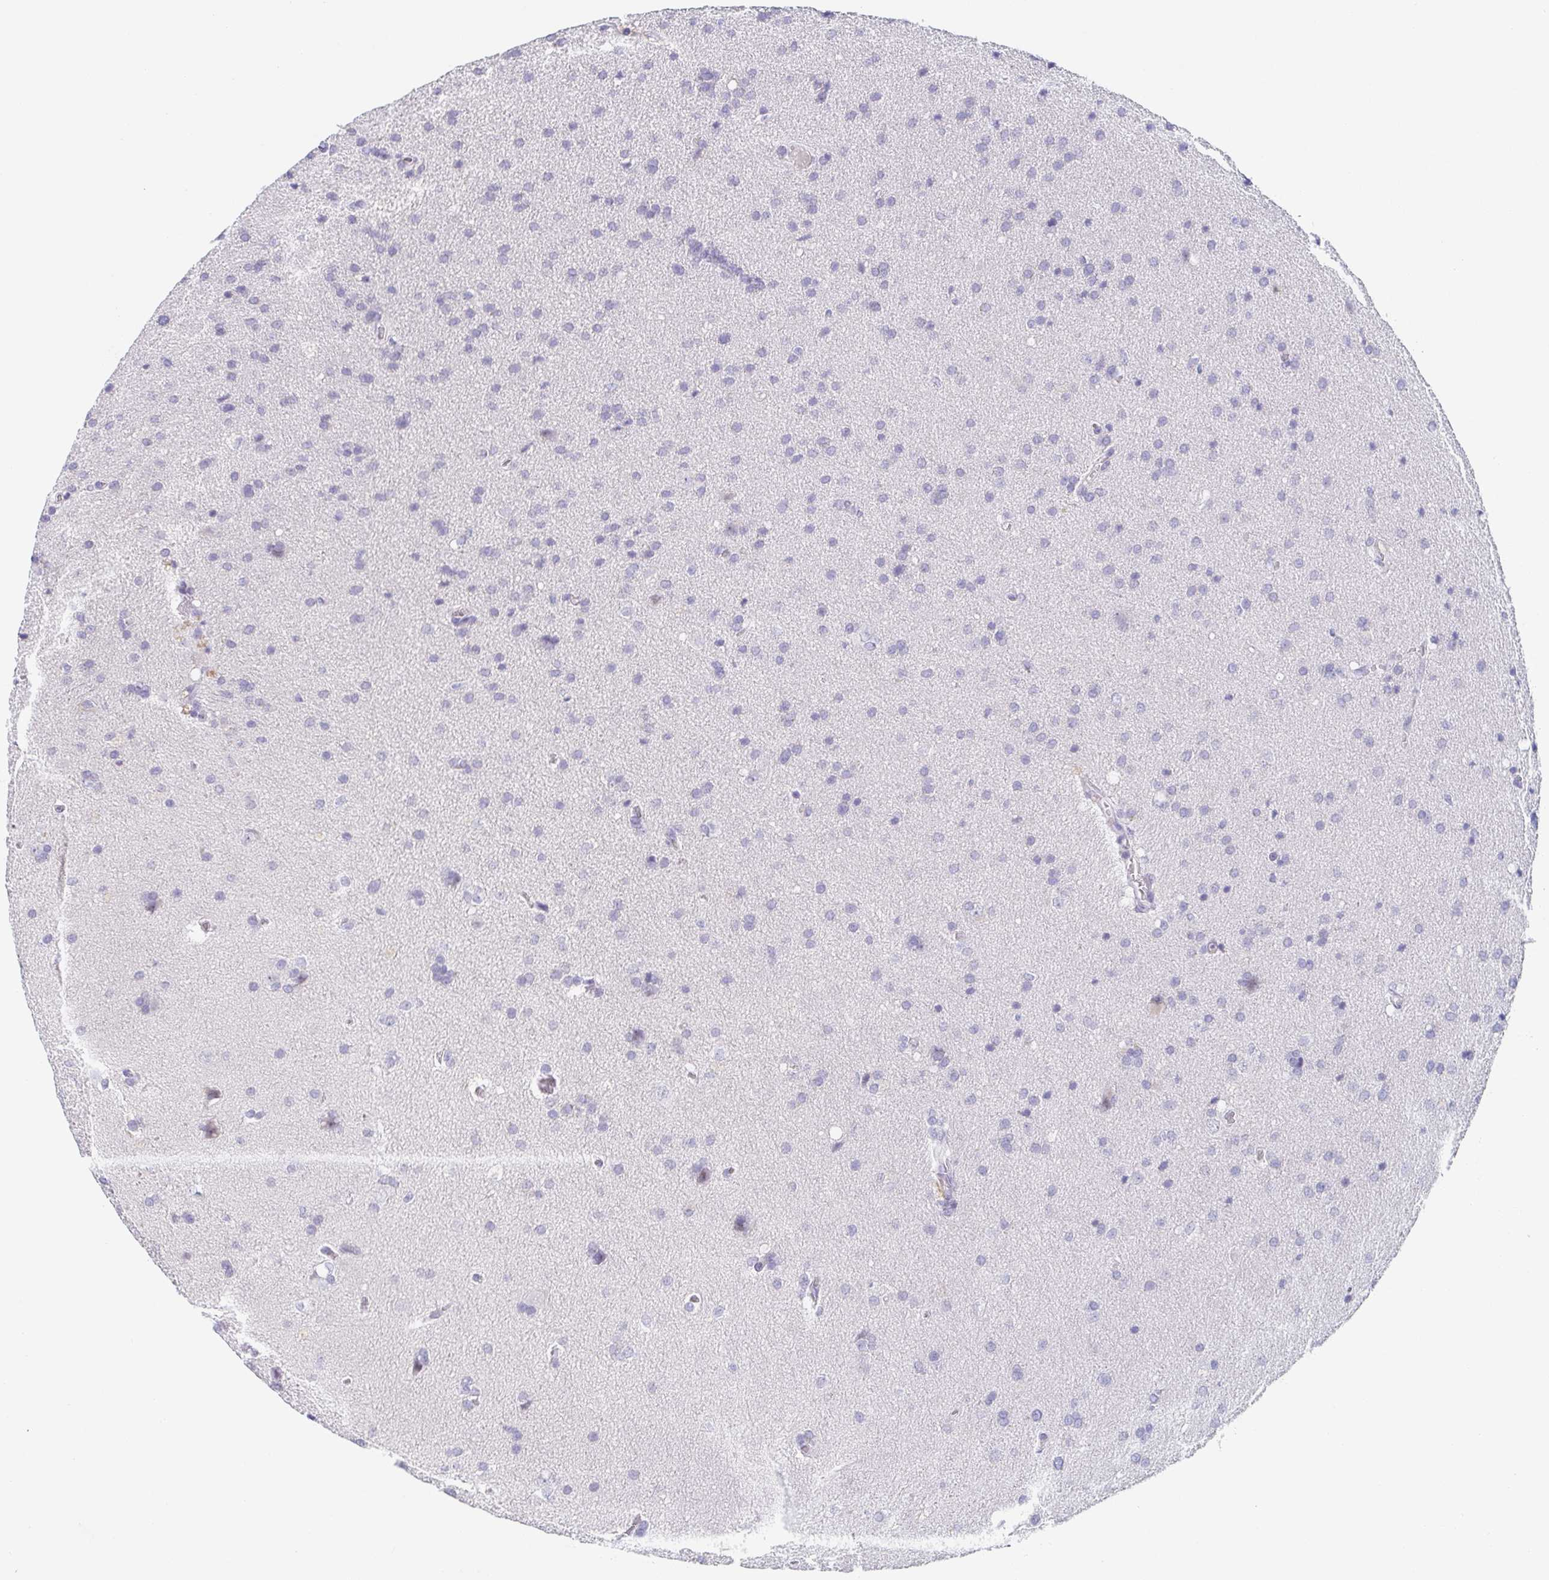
{"staining": {"intensity": "negative", "quantity": "none", "location": "none"}, "tissue": "glioma", "cell_type": "Tumor cells", "image_type": "cancer", "snomed": [{"axis": "morphology", "description": "Glioma, malignant, Low grade"}, {"axis": "topography", "description": "Brain"}], "caption": "DAB immunohistochemical staining of human malignant glioma (low-grade) displays no significant staining in tumor cells. (Stains: DAB IHC with hematoxylin counter stain, Microscopy: brightfield microscopy at high magnification).", "gene": "RHOV", "patient": {"sex": "female", "age": 54}}